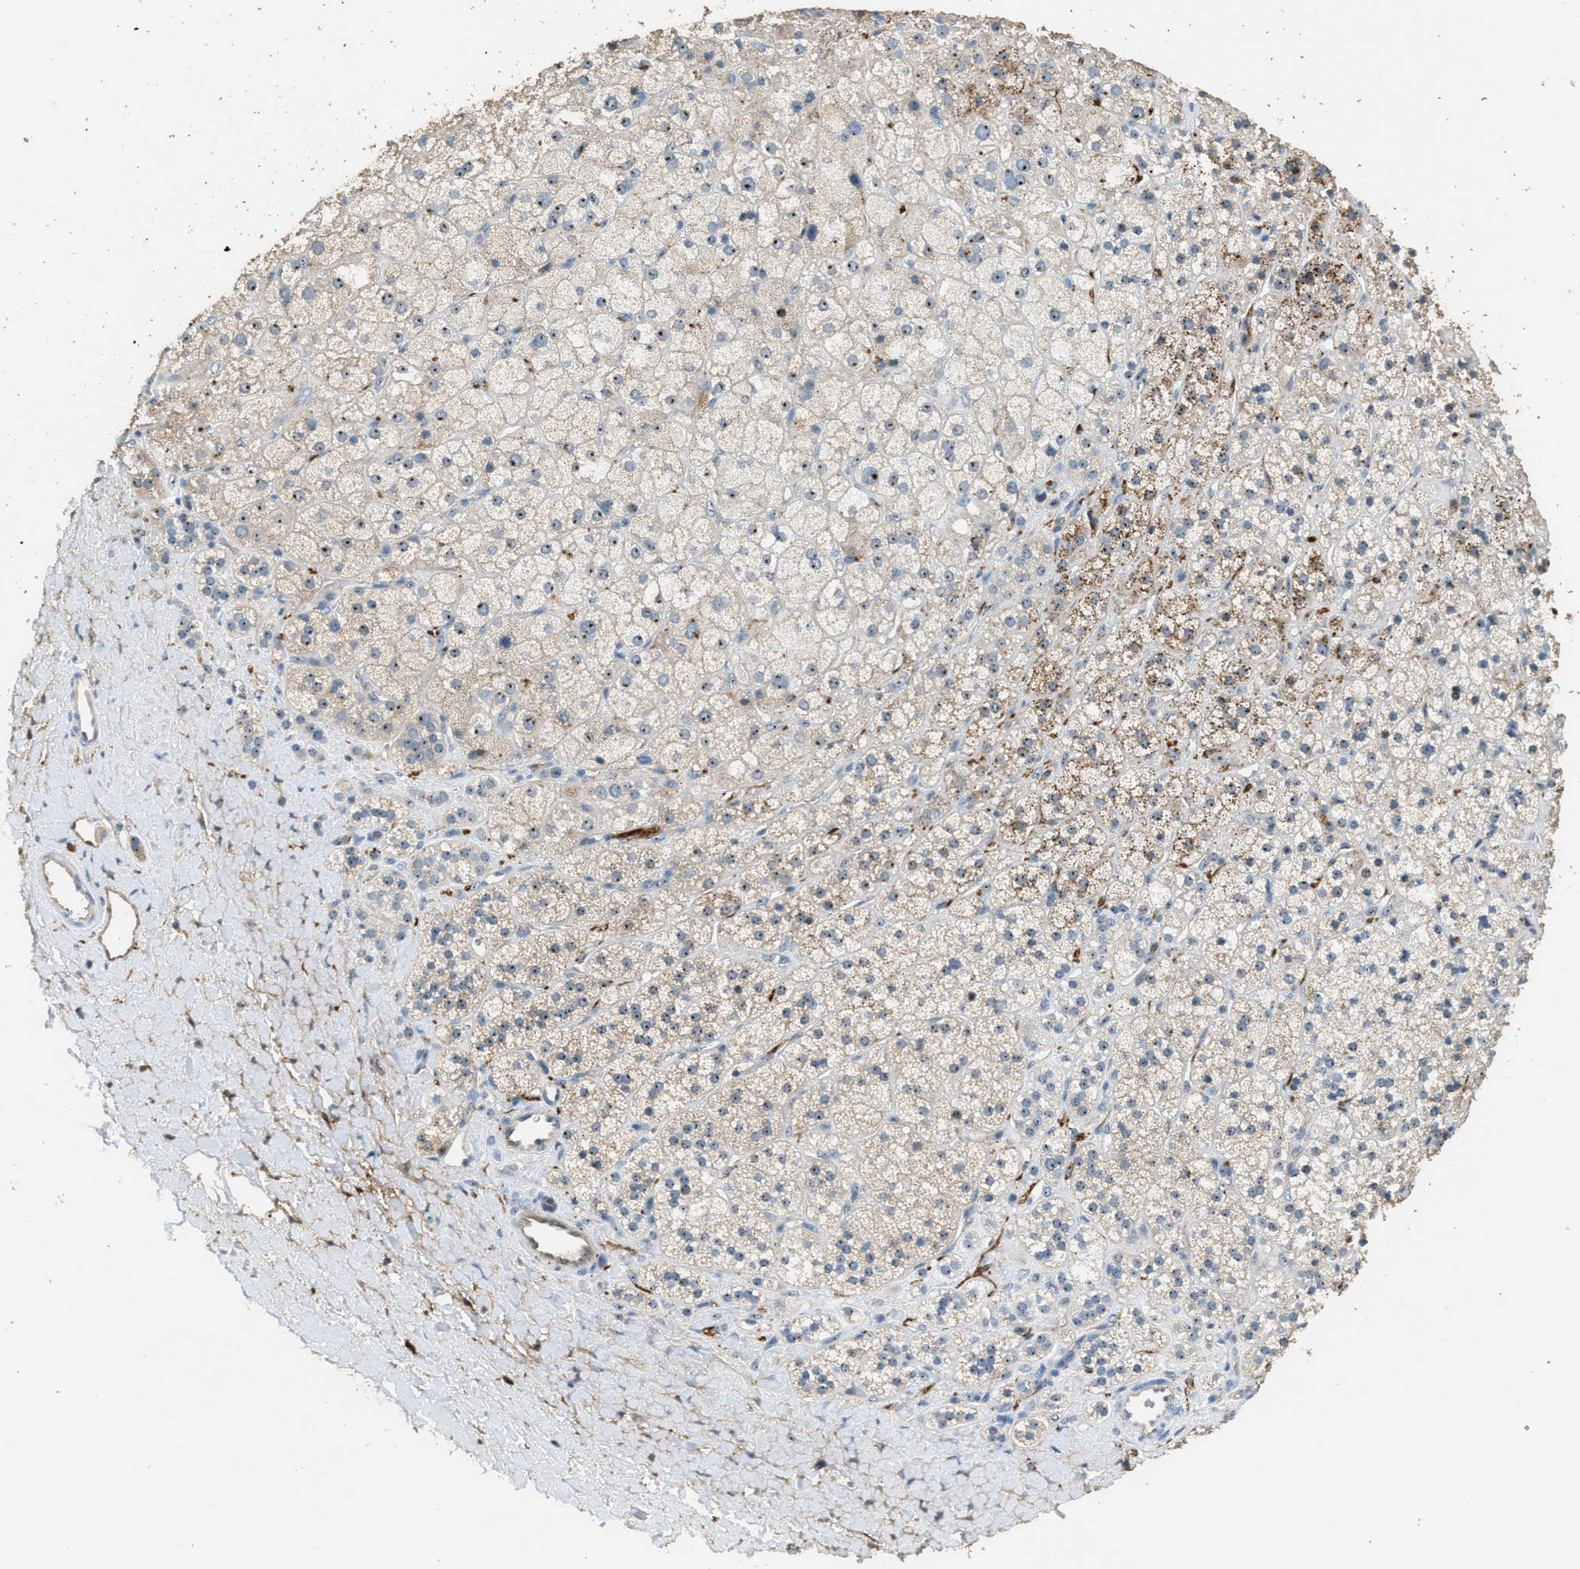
{"staining": {"intensity": "moderate", "quantity": ">75%", "location": "cytoplasmic/membranous,nuclear"}, "tissue": "adrenal gland", "cell_type": "Glandular cells", "image_type": "normal", "snomed": [{"axis": "morphology", "description": "Normal tissue, NOS"}, {"axis": "topography", "description": "Adrenal gland"}], "caption": "This image reveals immunohistochemistry staining of benign human adrenal gland, with medium moderate cytoplasmic/membranous,nuclear positivity in approximately >75% of glandular cells.", "gene": "OSMR", "patient": {"sex": "male", "age": 56}}